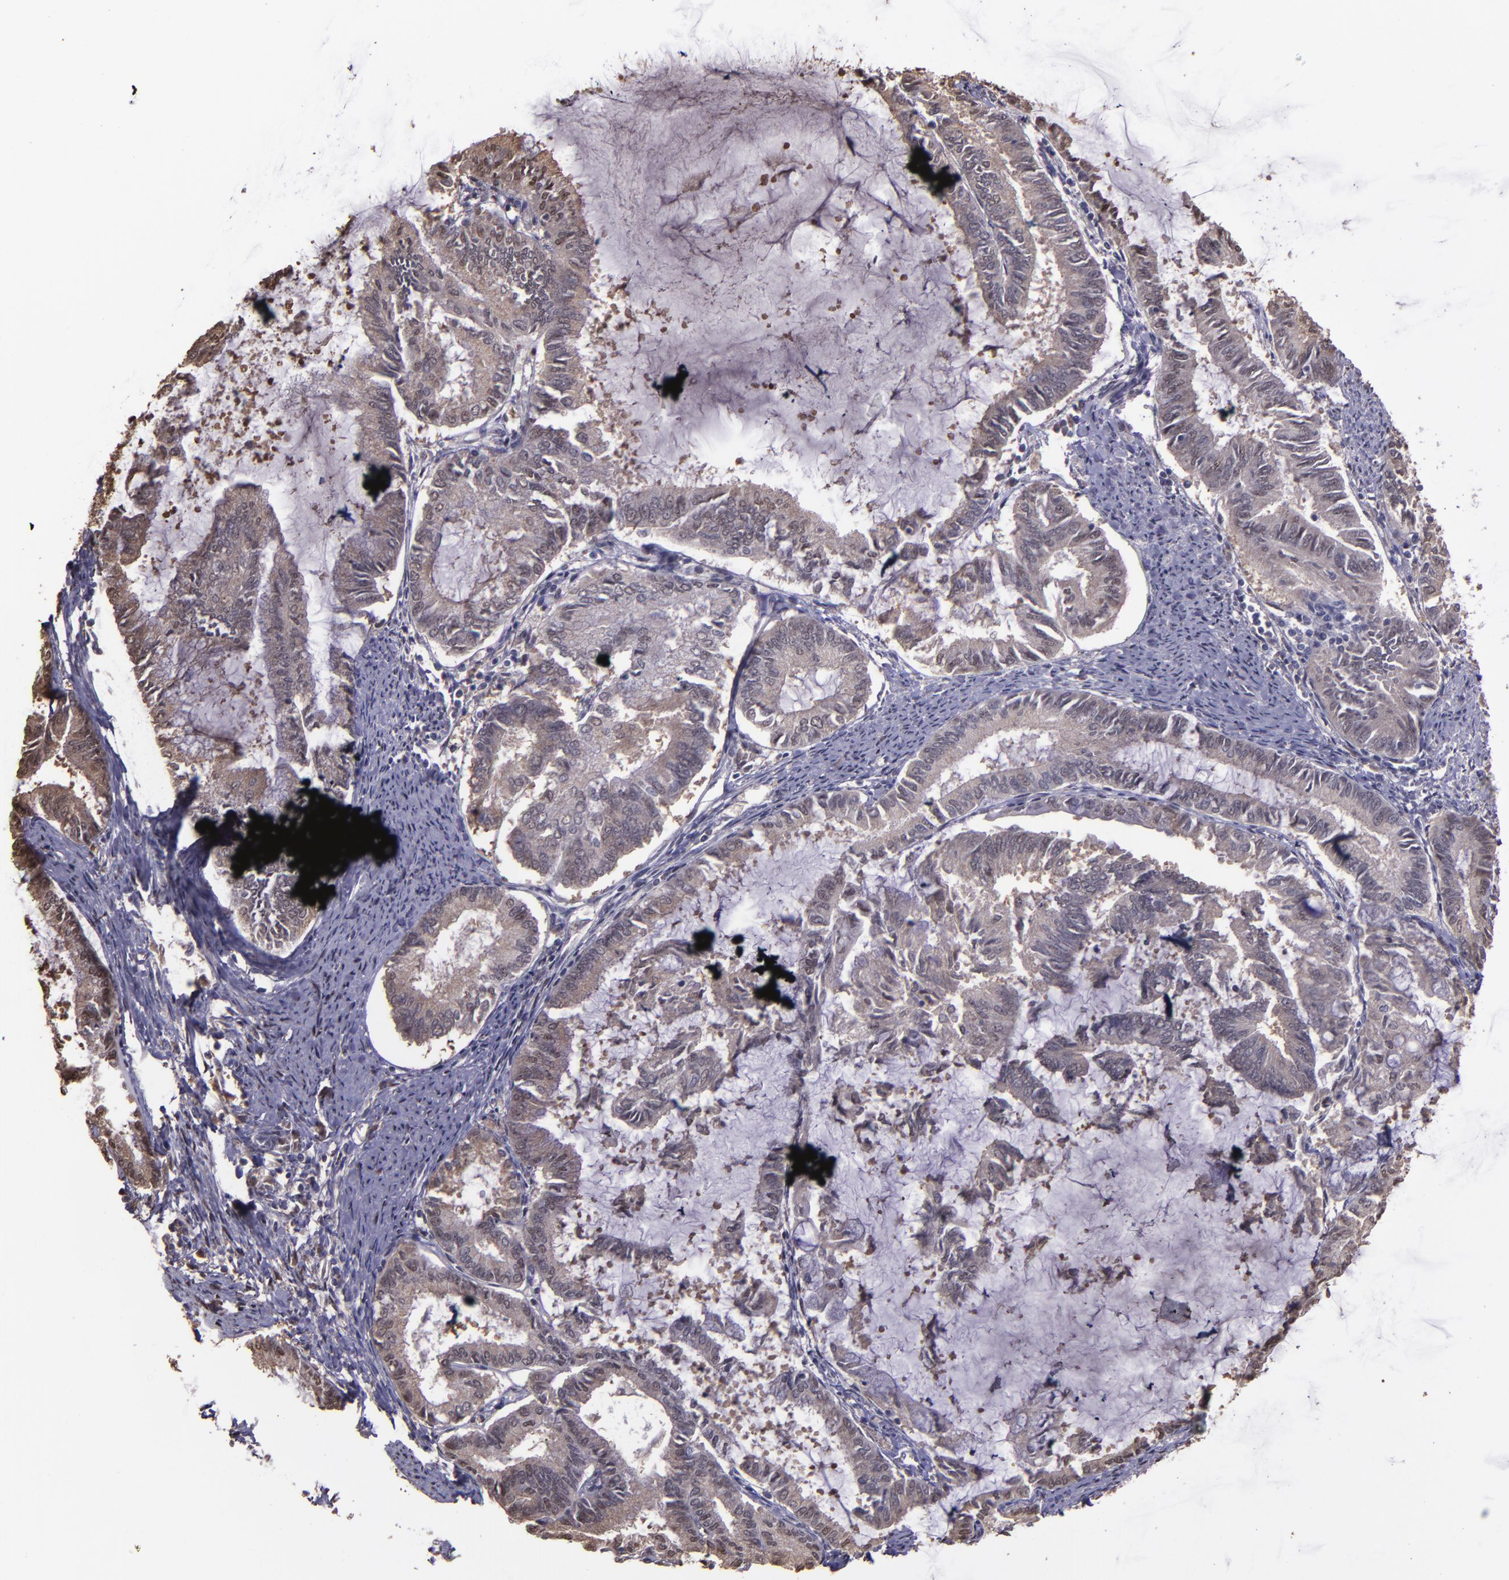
{"staining": {"intensity": "moderate", "quantity": ">75%", "location": "cytoplasmic/membranous"}, "tissue": "endometrial cancer", "cell_type": "Tumor cells", "image_type": "cancer", "snomed": [{"axis": "morphology", "description": "Adenocarcinoma, NOS"}, {"axis": "topography", "description": "Endometrium"}], "caption": "The image shows a brown stain indicating the presence of a protein in the cytoplasmic/membranous of tumor cells in endometrial adenocarcinoma. (DAB = brown stain, brightfield microscopy at high magnification).", "gene": "SERPINF2", "patient": {"sex": "female", "age": 86}}